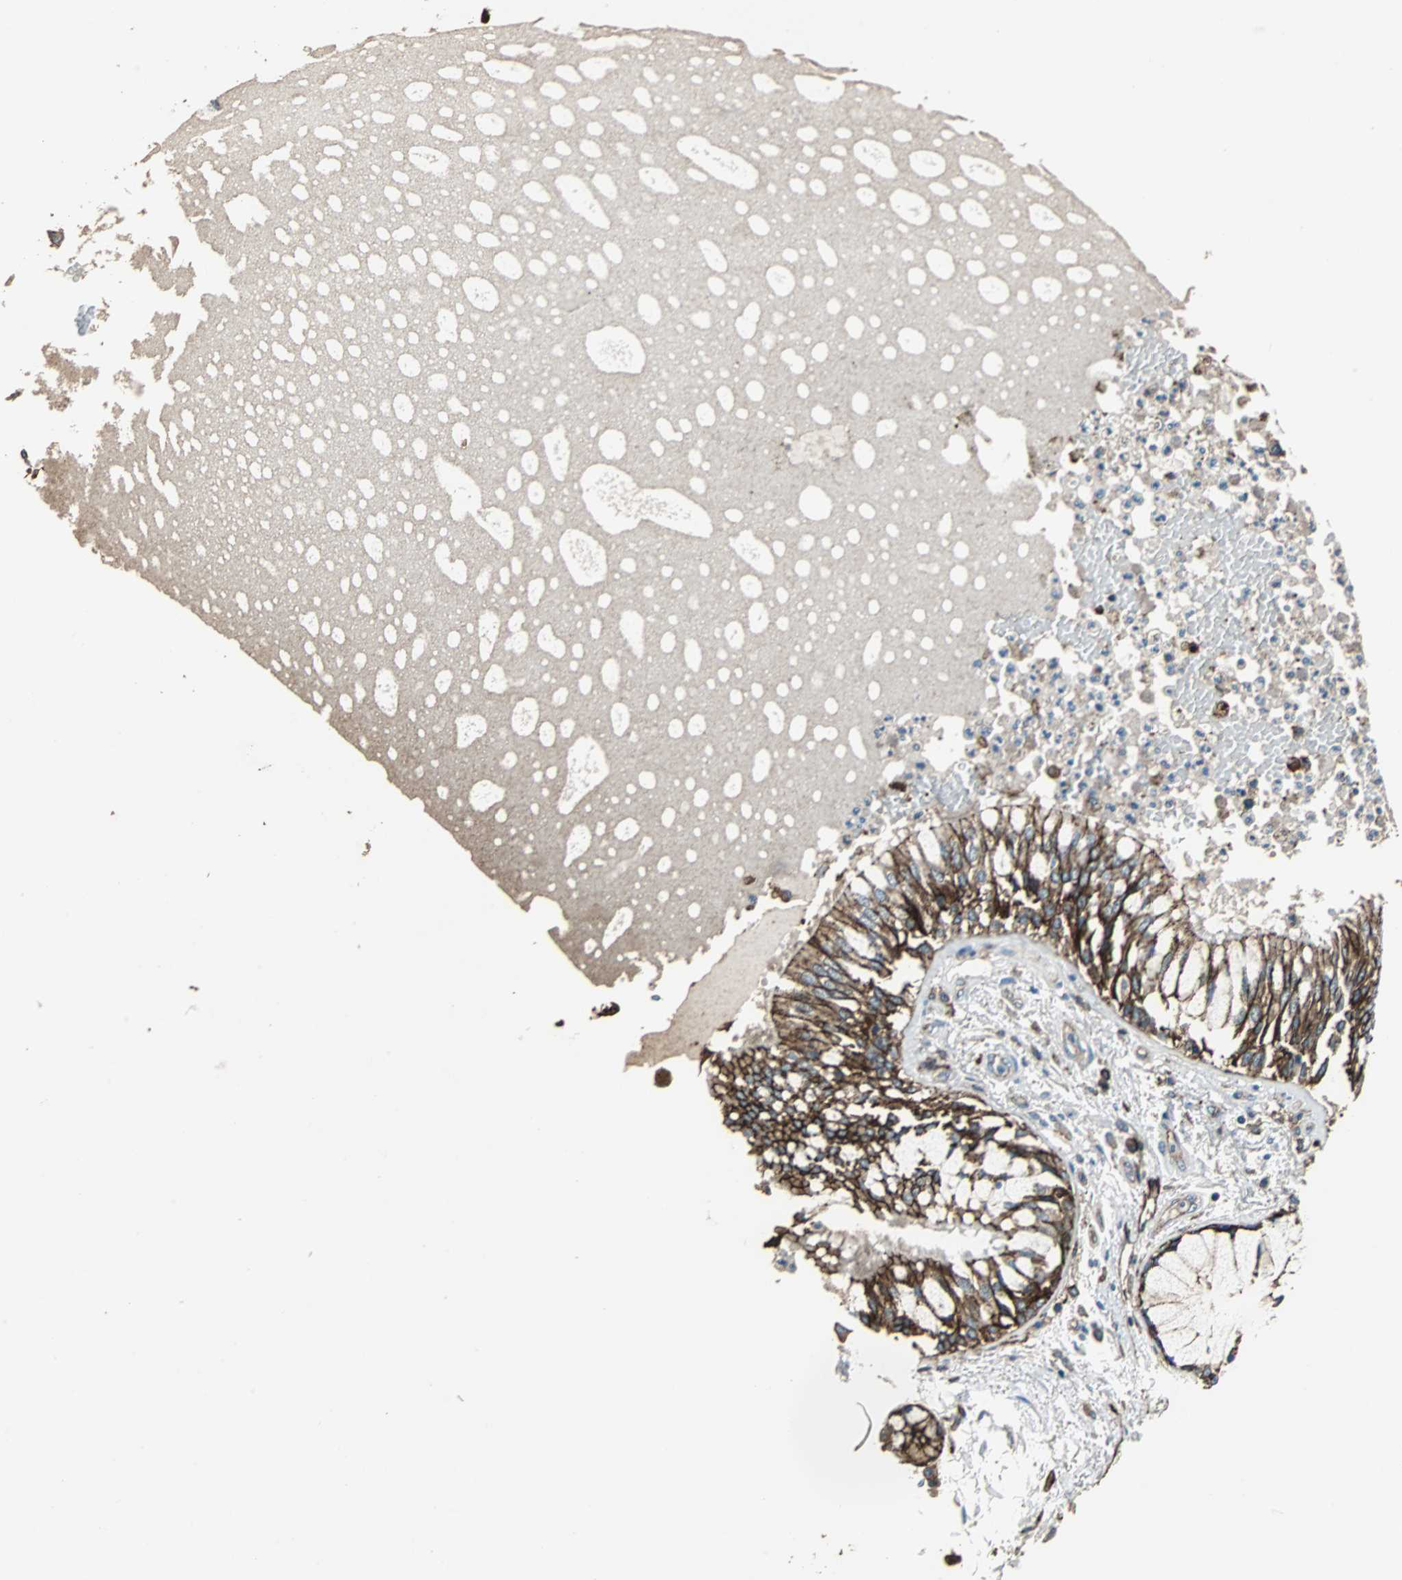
{"staining": {"intensity": "strong", "quantity": ">75%", "location": "cytoplasmic/membranous"}, "tissue": "bronchus", "cell_type": "Respiratory epithelial cells", "image_type": "normal", "snomed": [{"axis": "morphology", "description": "Normal tissue, NOS"}, {"axis": "topography", "description": "Cartilage tissue"}, {"axis": "topography", "description": "Bronchus"}, {"axis": "topography", "description": "Lung"}], "caption": "This is an image of immunohistochemistry (IHC) staining of normal bronchus, which shows strong expression in the cytoplasmic/membranous of respiratory epithelial cells.", "gene": "F11R", "patient": {"sex": "female", "age": 49}}